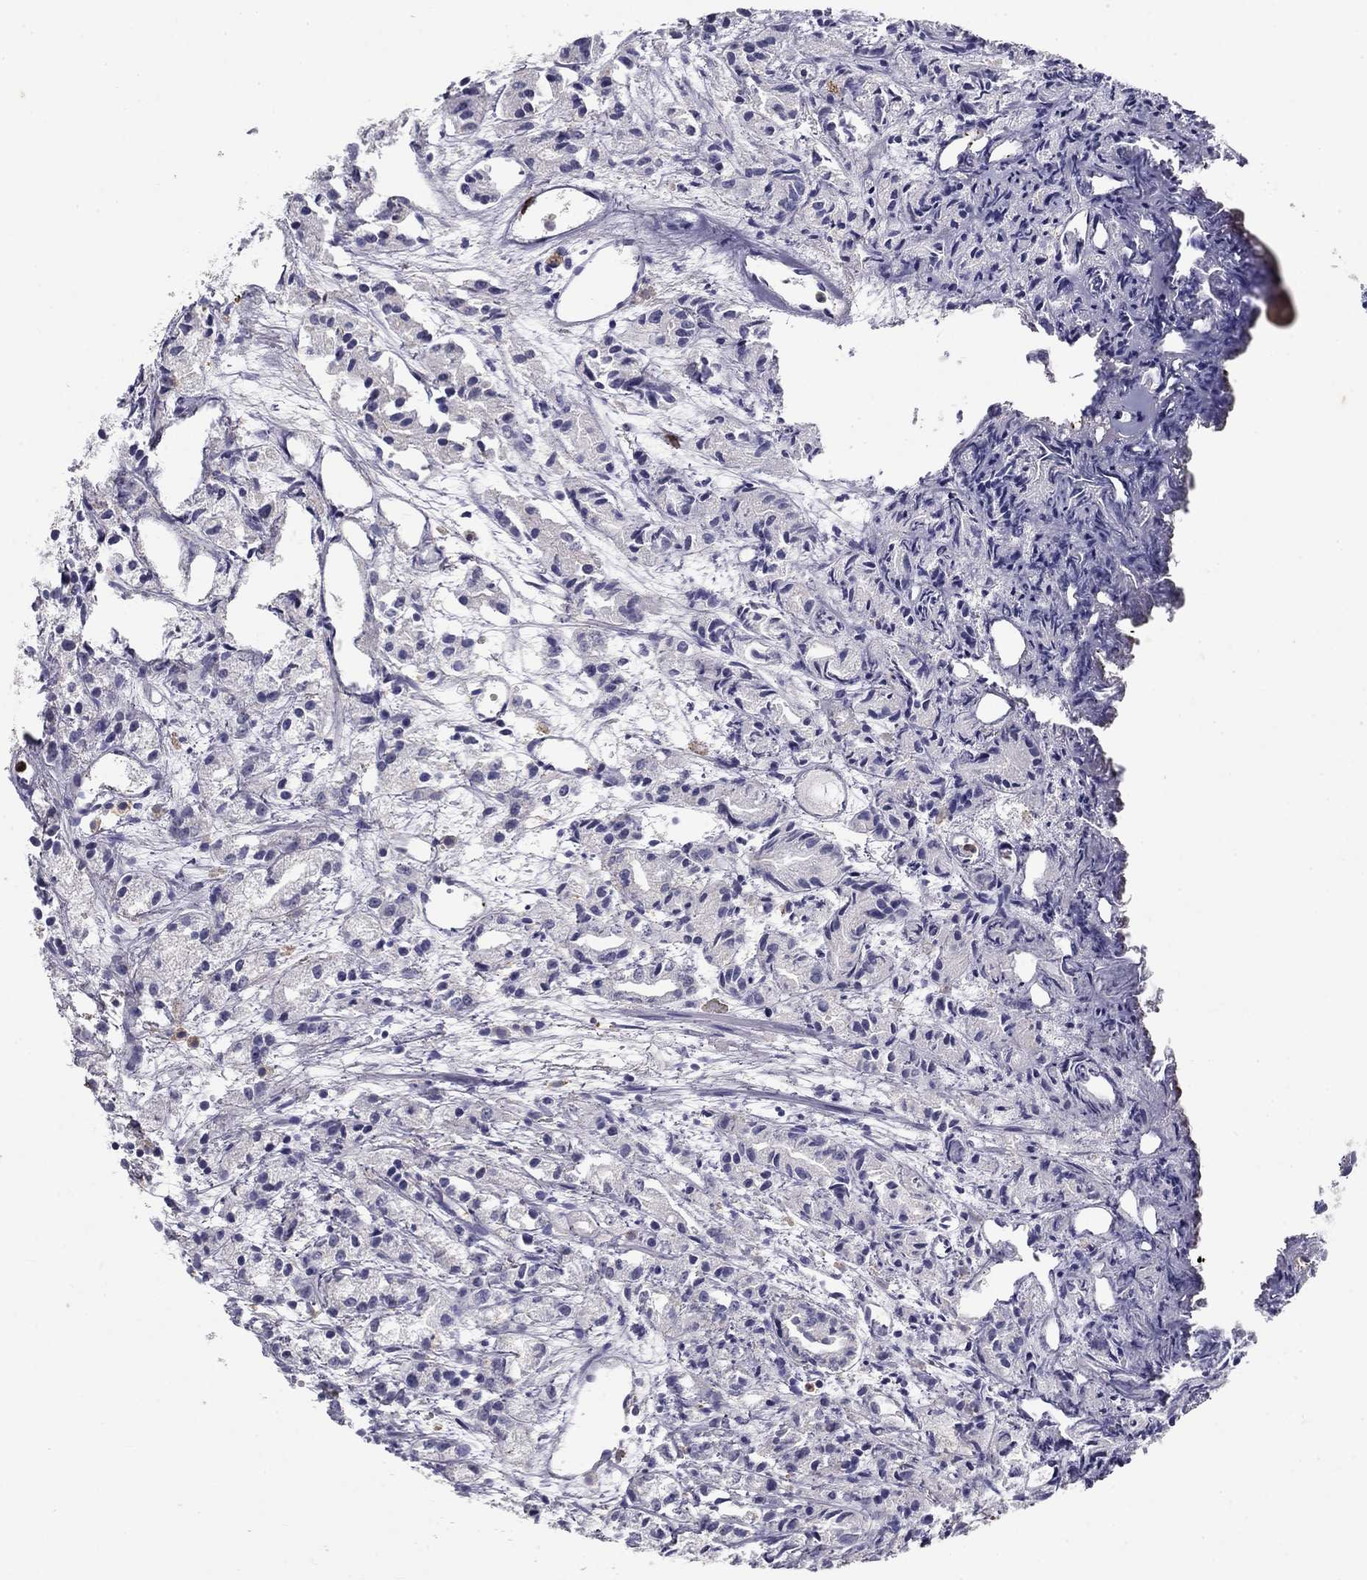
{"staining": {"intensity": "negative", "quantity": "none", "location": "none"}, "tissue": "prostate cancer", "cell_type": "Tumor cells", "image_type": "cancer", "snomed": [{"axis": "morphology", "description": "Adenocarcinoma, Medium grade"}, {"axis": "topography", "description": "Prostate"}], "caption": "Tumor cells are negative for protein expression in human prostate cancer.", "gene": "IGSF8", "patient": {"sex": "male", "age": 74}}